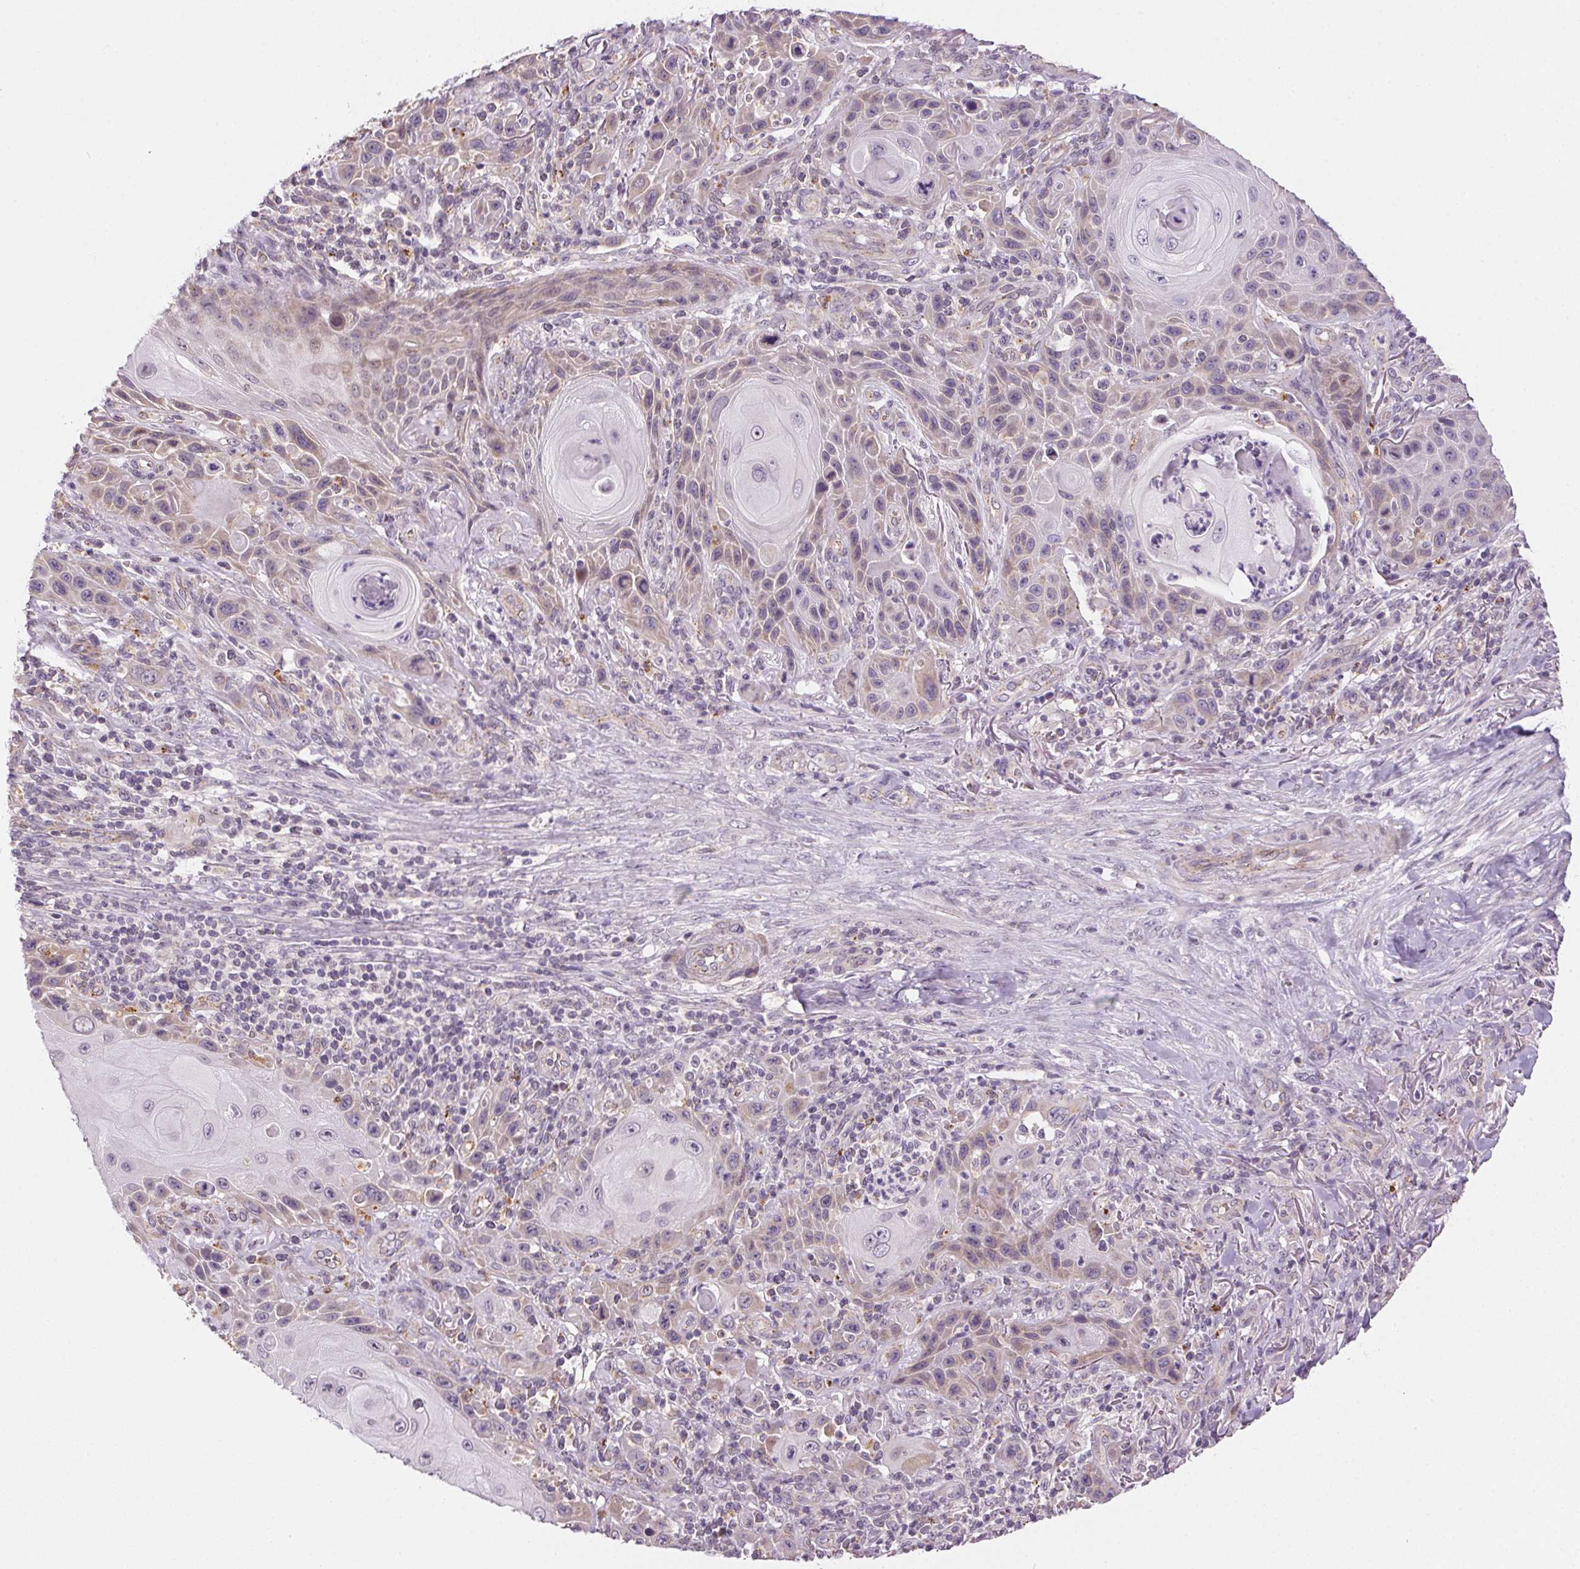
{"staining": {"intensity": "weak", "quantity": "<25%", "location": "cytoplasmic/membranous"}, "tissue": "skin cancer", "cell_type": "Tumor cells", "image_type": "cancer", "snomed": [{"axis": "morphology", "description": "Squamous cell carcinoma, NOS"}, {"axis": "topography", "description": "Skin"}], "caption": "Skin cancer was stained to show a protein in brown. There is no significant expression in tumor cells. (Stains: DAB (3,3'-diaminobenzidine) immunohistochemistry with hematoxylin counter stain, Microscopy: brightfield microscopy at high magnification).", "gene": "METTL13", "patient": {"sex": "female", "age": 94}}